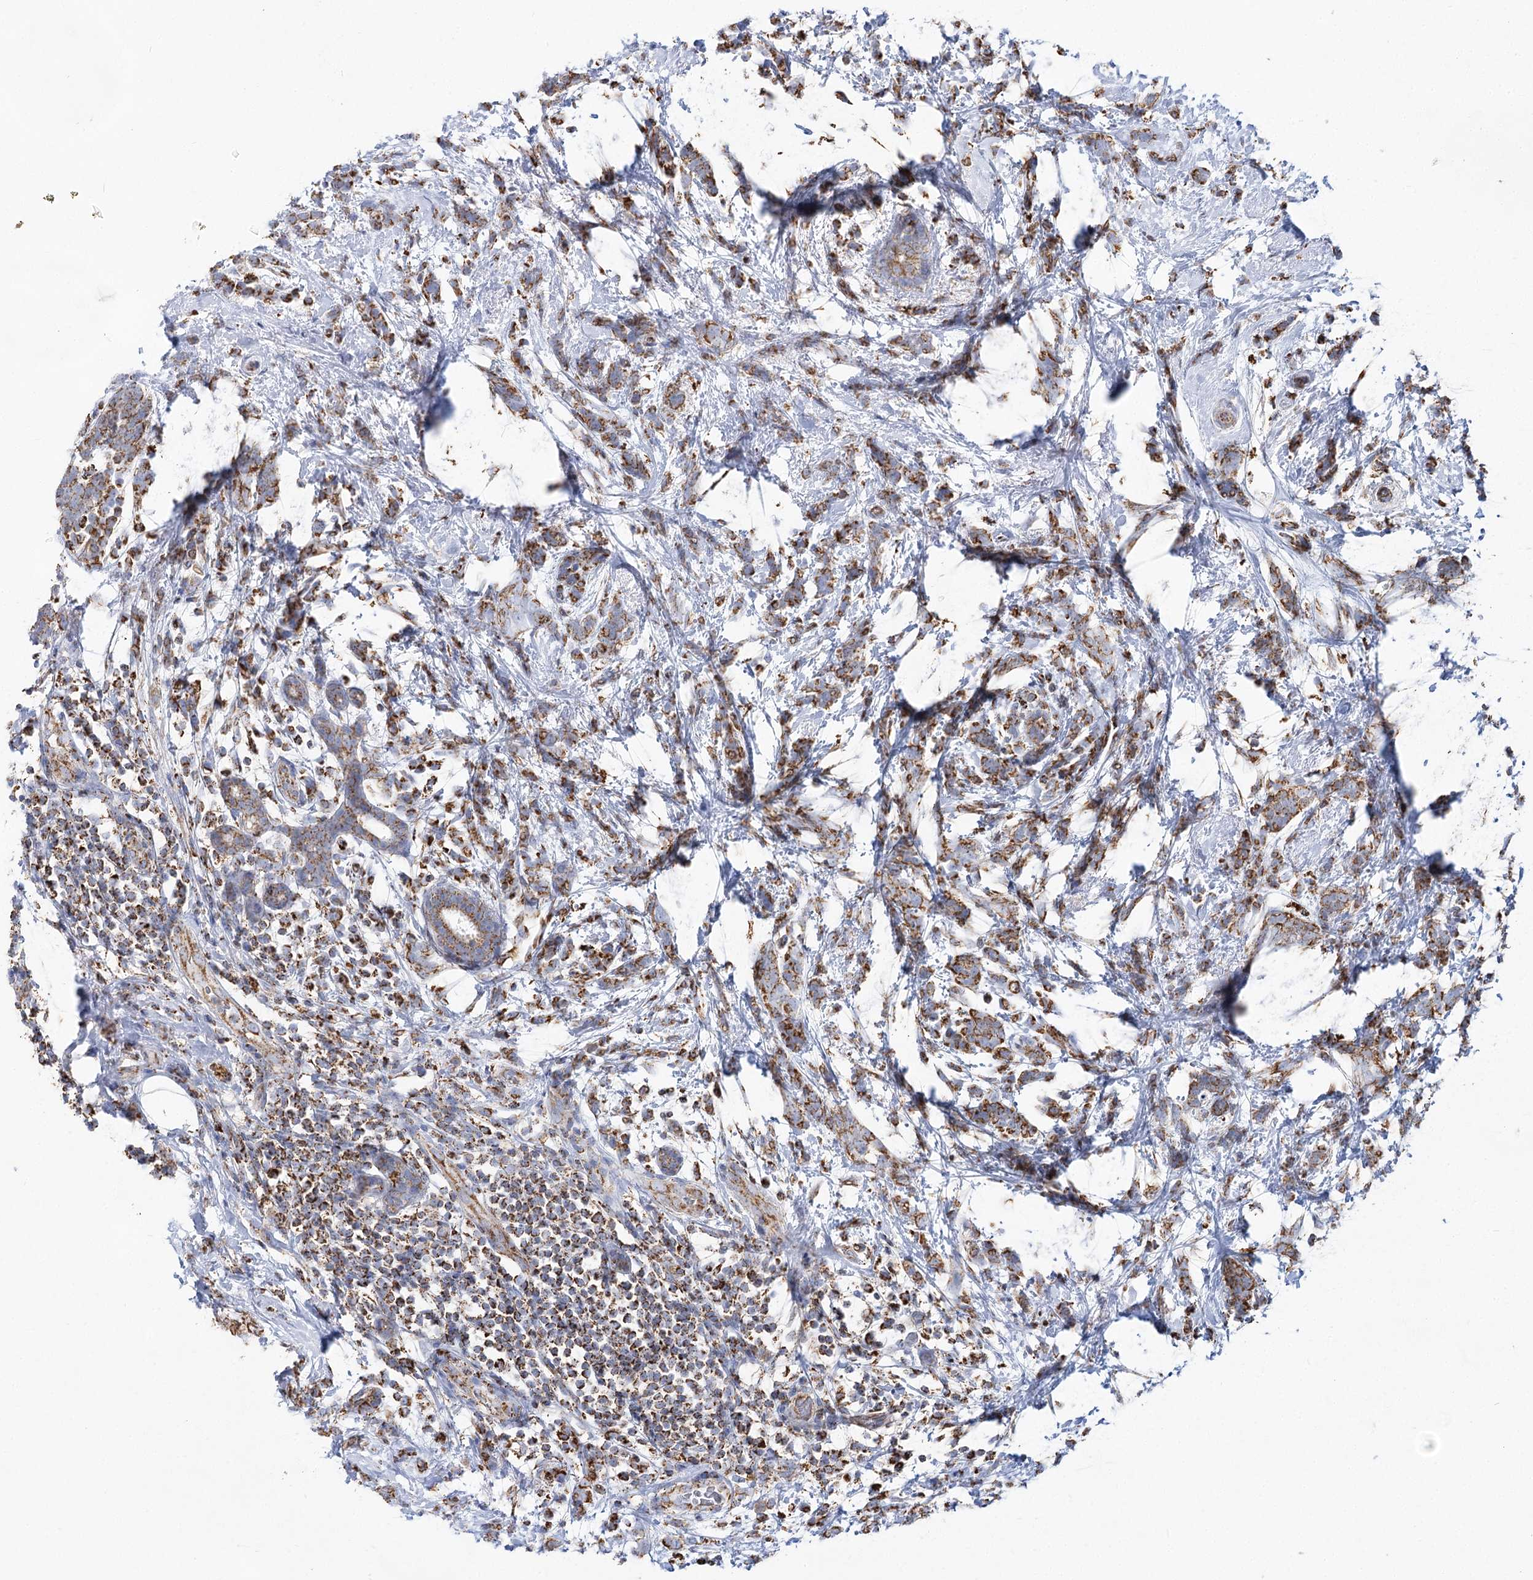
{"staining": {"intensity": "moderate", "quantity": ">75%", "location": "cytoplasmic/membranous"}, "tissue": "breast cancer", "cell_type": "Tumor cells", "image_type": "cancer", "snomed": [{"axis": "morphology", "description": "Lobular carcinoma"}, {"axis": "topography", "description": "Breast"}], "caption": "IHC (DAB (3,3'-diaminobenzidine)) staining of human breast lobular carcinoma shows moderate cytoplasmic/membranous protein positivity in approximately >75% of tumor cells. The staining is performed using DAB brown chromogen to label protein expression. The nuclei are counter-stained blue using hematoxylin.", "gene": "NADK2", "patient": {"sex": "female", "age": 58}}